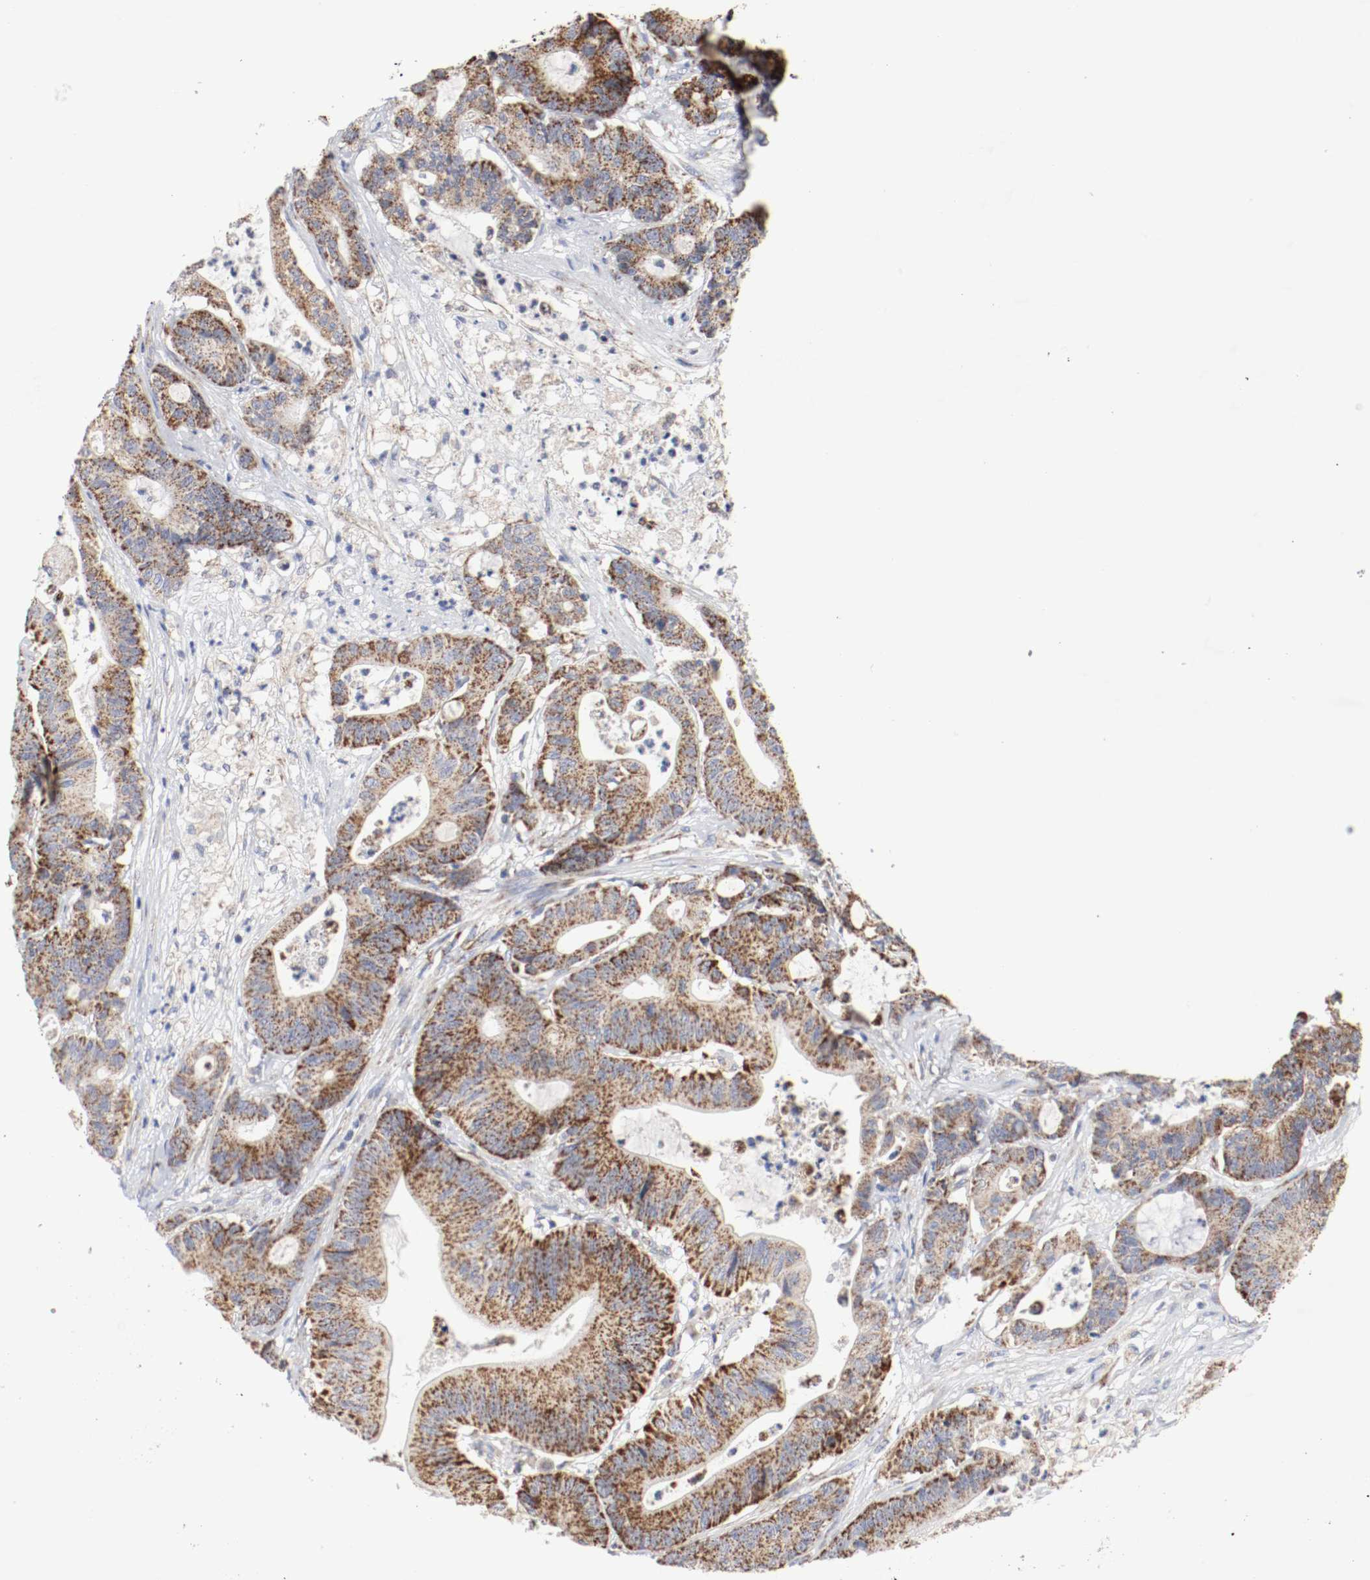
{"staining": {"intensity": "strong", "quantity": ">75%", "location": "cytoplasmic/membranous"}, "tissue": "colorectal cancer", "cell_type": "Tumor cells", "image_type": "cancer", "snomed": [{"axis": "morphology", "description": "Adenocarcinoma, NOS"}, {"axis": "topography", "description": "Colon"}], "caption": "Colorectal adenocarcinoma tissue shows strong cytoplasmic/membranous positivity in about >75% of tumor cells, visualized by immunohistochemistry.", "gene": "AFG3L2", "patient": {"sex": "female", "age": 84}}